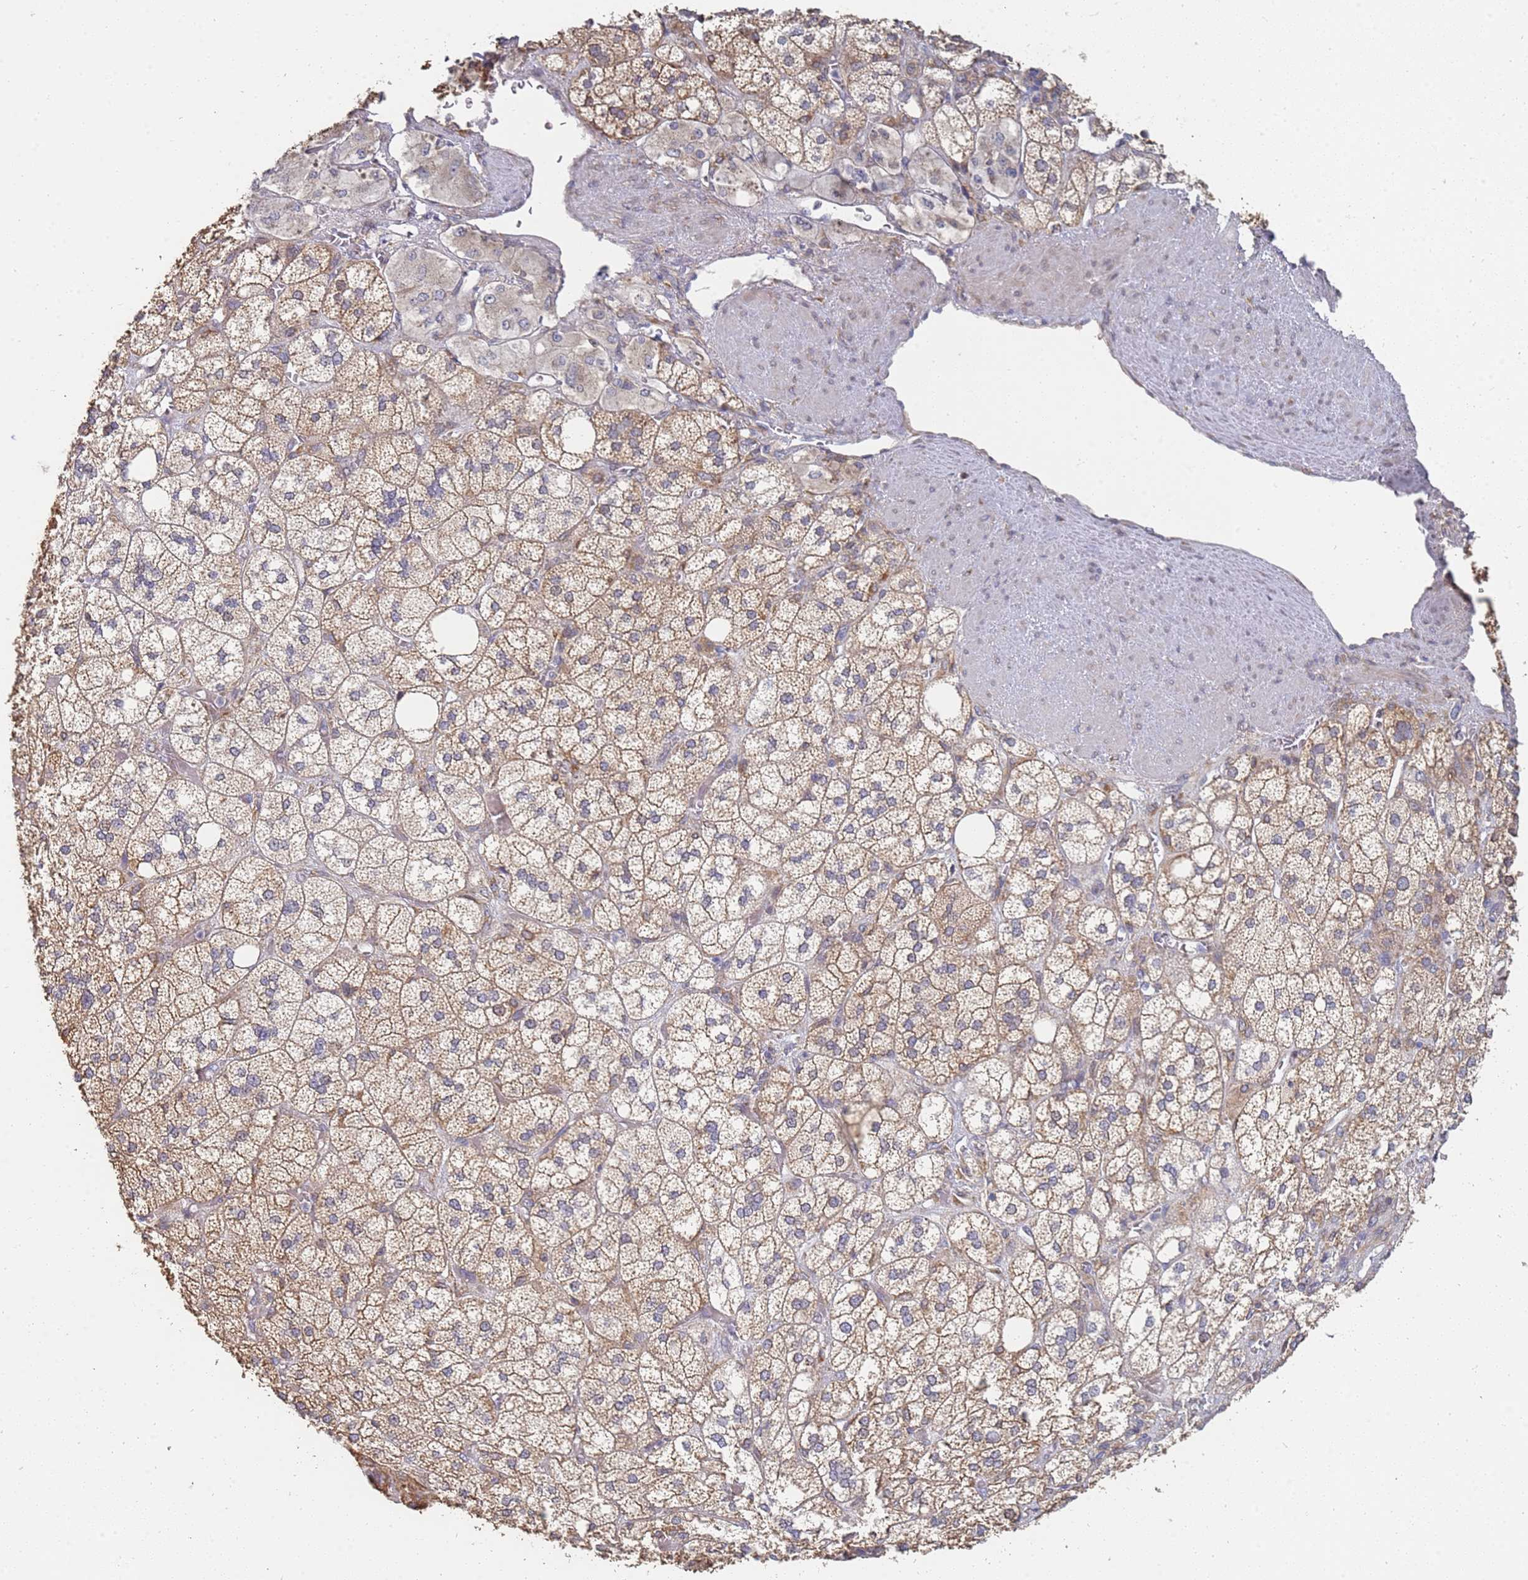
{"staining": {"intensity": "moderate", "quantity": "25%-75%", "location": "cytoplasmic/membranous"}, "tissue": "adrenal gland", "cell_type": "Glandular cells", "image_type": "normal", "snomed": [{"axis": "morphology", "description": "Normal tissue, NOS"}, {"axis": "topography", "description": "Adrenal gland"}], "caption": "Glandular cells exhibit medium levels of moderate cytoplasmic/membranous expression in approximately 25%-75% of cells in benign adrenal gland.", "gene": "VRK2", "patient": {"sex": "male", "age": 61}}